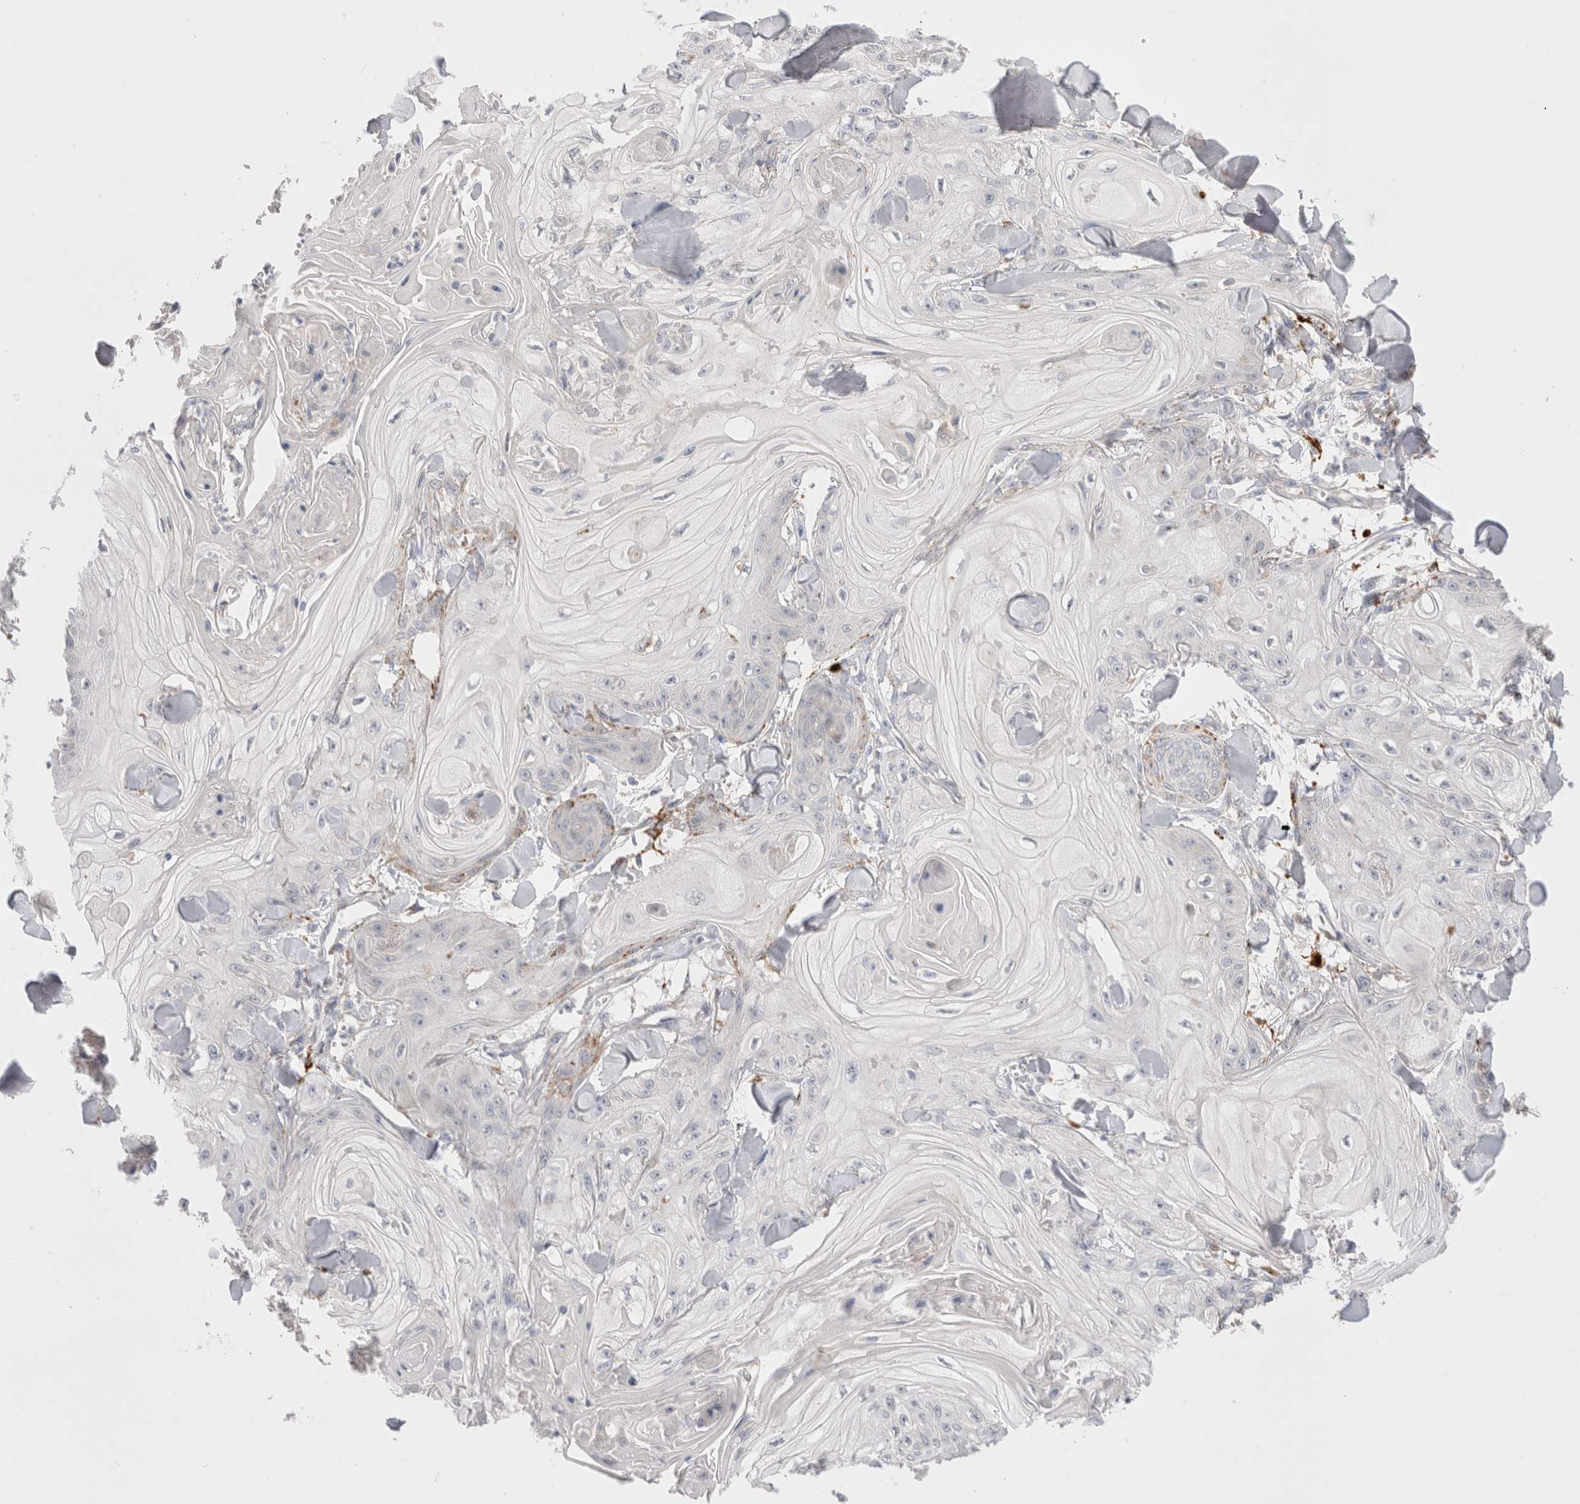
{"staining": {"intensity": "weak", "quantity": "<25%", "location": "cytoplasmic/membranous"}, "tissue": "skin cancer", "cell_type": "Tumor cells", "image_type": "cancer", "snomed": [{"axis": "morphology", "description": "Squamous cell carcinoma, NOS"}, {"axis": "topography", "description": "Skin"}], "caption": "A photomicrograph of human skin cancer is negative for staining in tumor cells.", "gene": "HPGDS", "patient": {"sex": "male", "age": 74}}